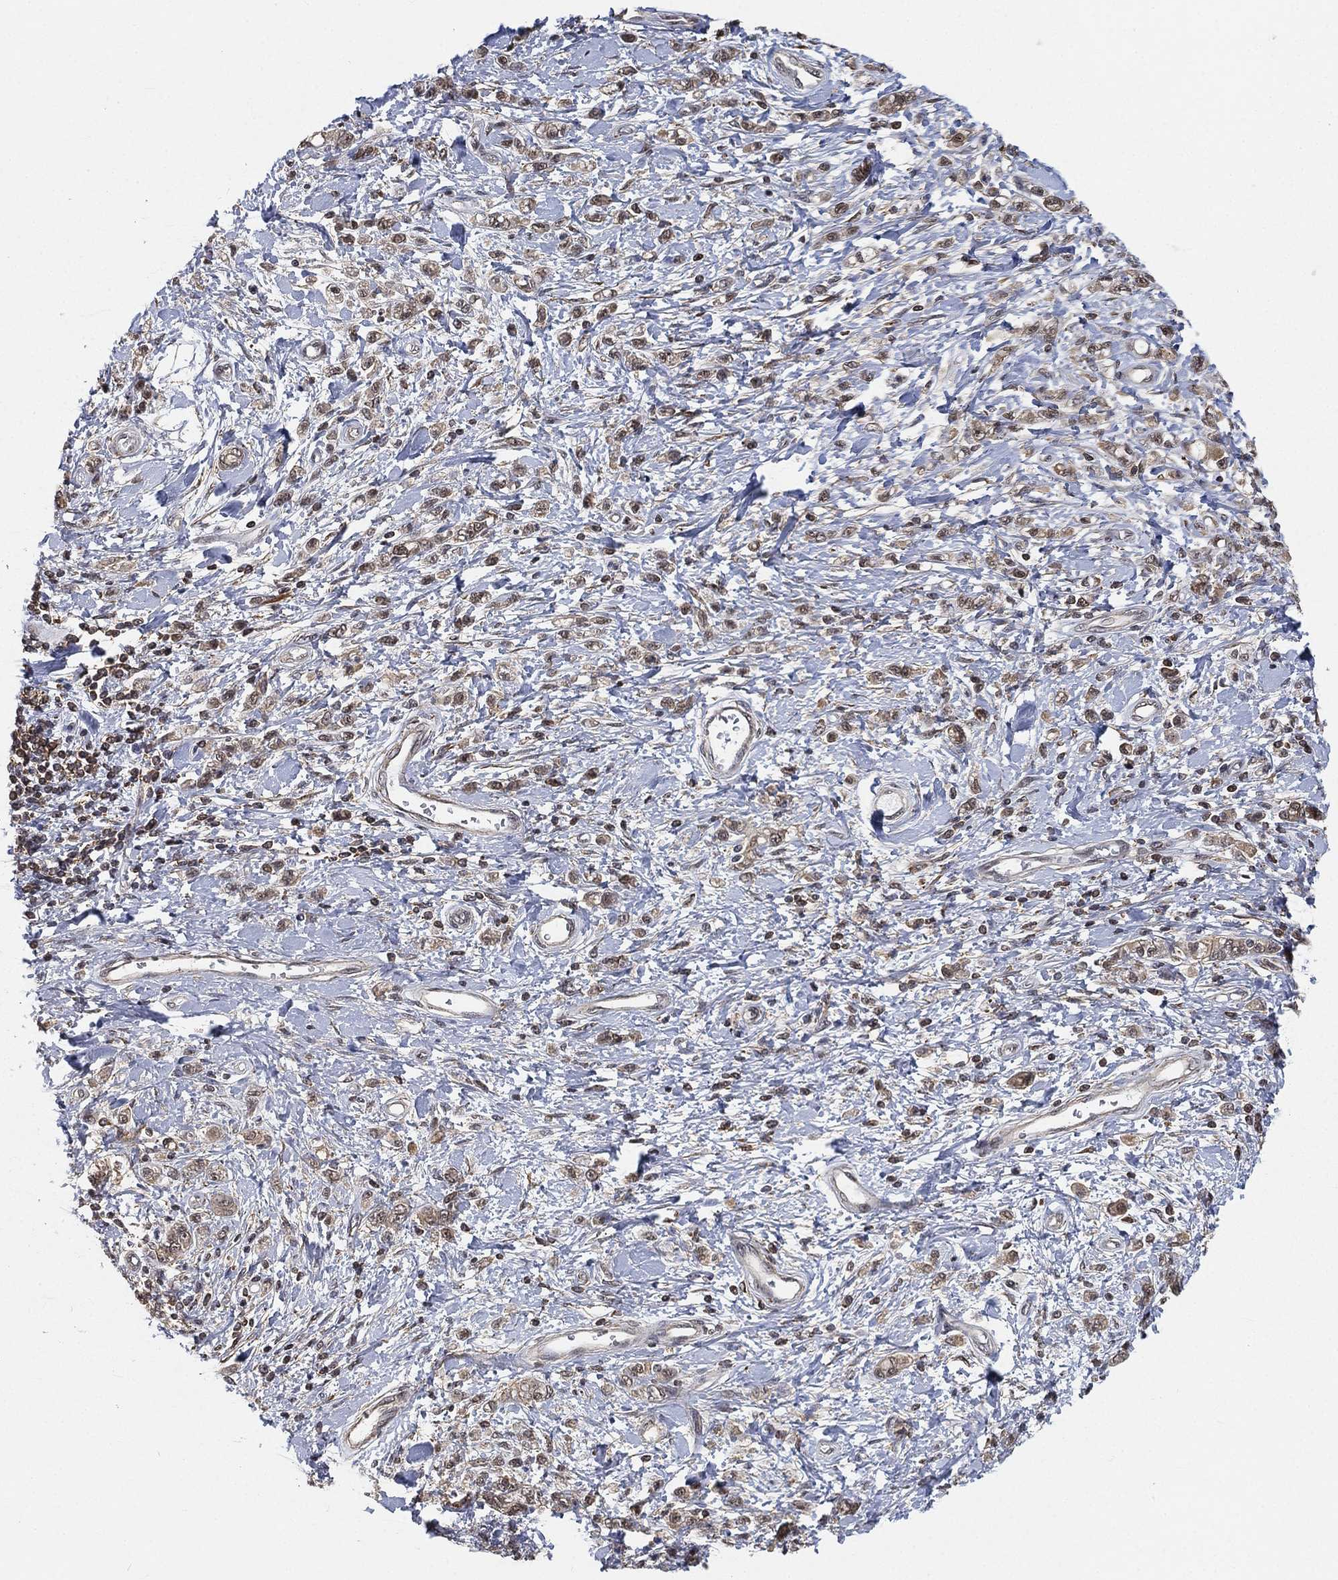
{"staining": {"intensity": "weak", "quantity": "<25%", "location": "cytoplasmic/membranous,nuclear"}, "tissue": "stomach cancer", "cell_type": "Tumor cells", "image_type": "cancer", "snomed": [{"axis": "morphology", "description": "Adenocarcinoma, NOS"}, {"axis": "topography", "description": "Stomach"}], "caption": "This is an IHC photomicrograph of stomach adenocarcinoma. There is no staining in tumor cells.", "gene": "RSRC2", "patient": {"sex": "male", "age": 77}}